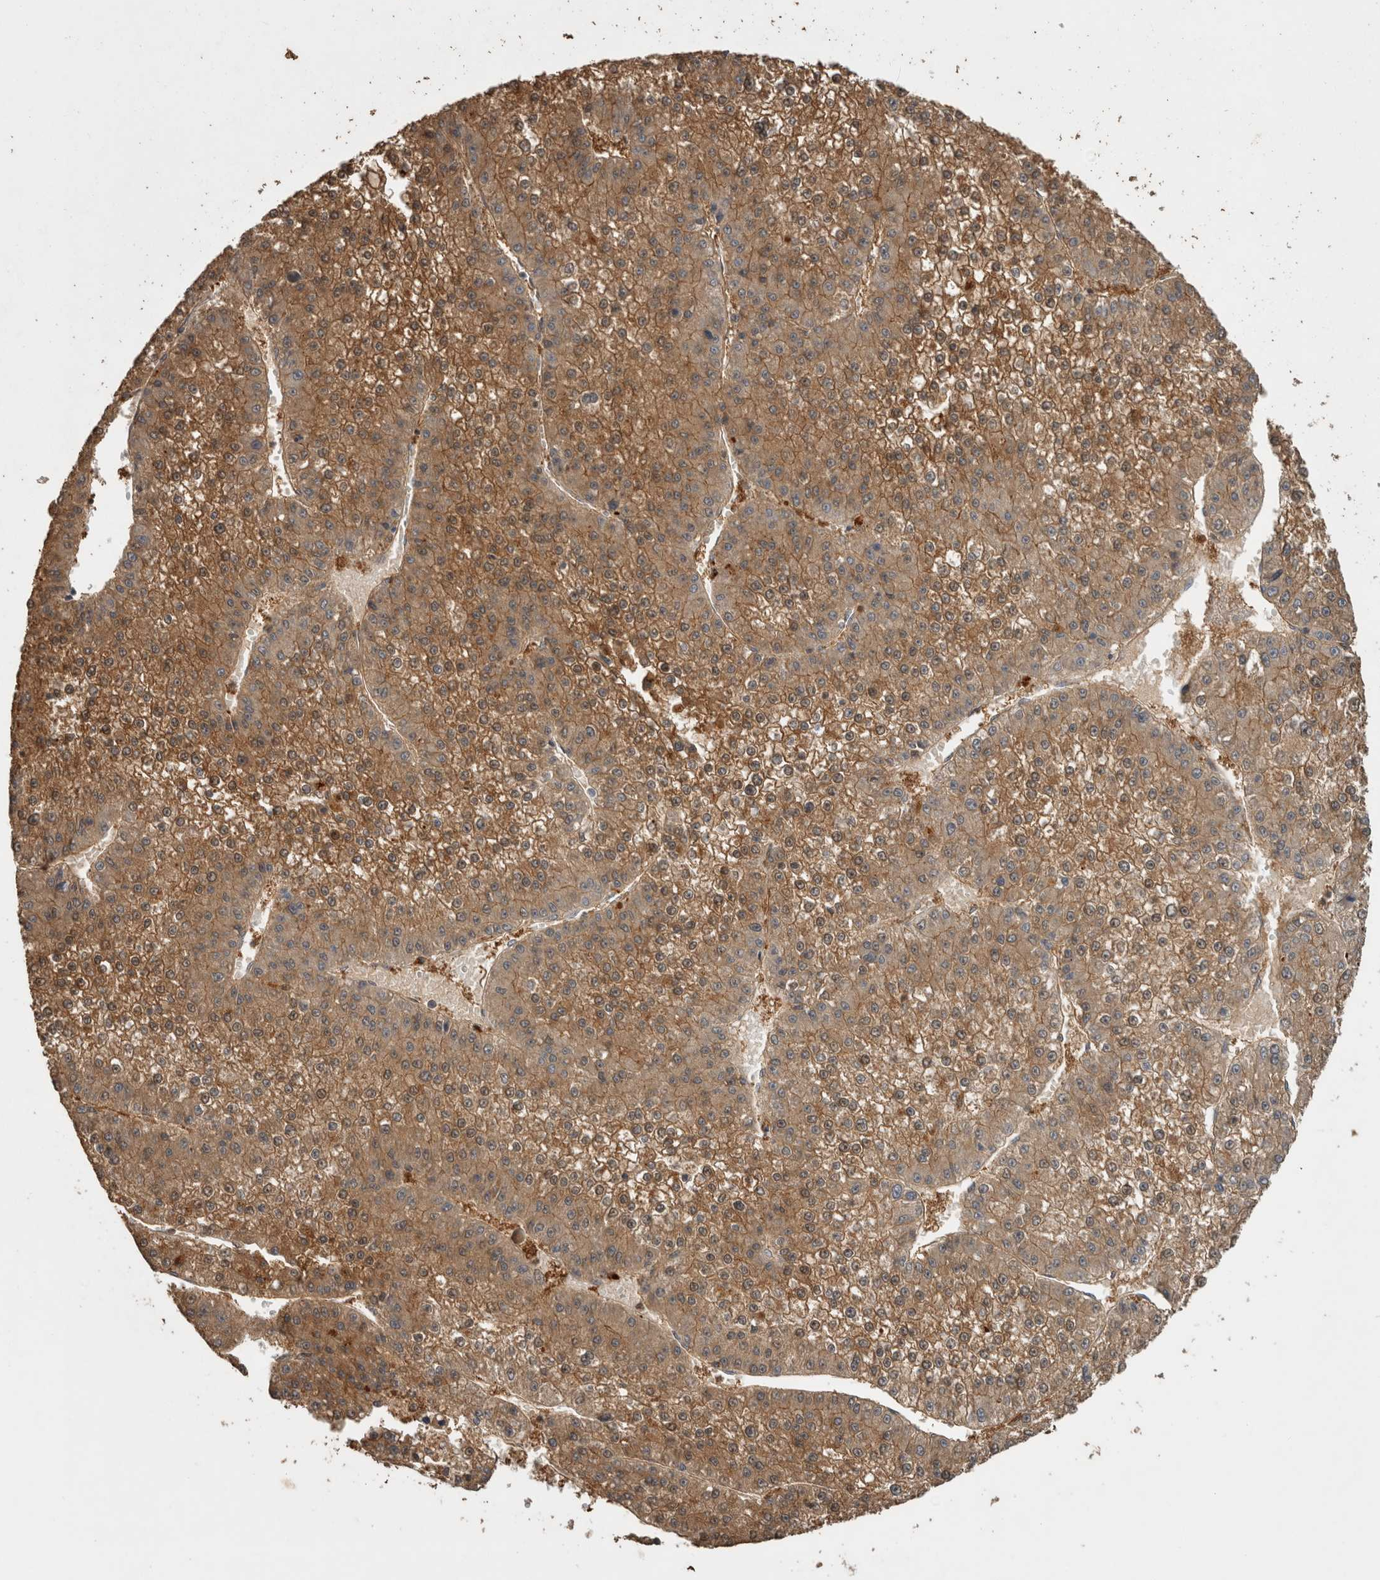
{"staining": {"intensity": "moderate", "quantity": ">75%", "location": "cytoplasmic/membranous"}, "tissue": "liver cancer", "cell_type": "Tumor cells", "image_type": "cancer", "snomed": [{"axis": "morphology", "description": "Carcinoma, Hepatocellular, NOS"}, {"axis": "topography", "description": "Liver"}], "caption": "This image exhibits immunohistochemistry (IHC) staining of human liver hepatocellular carcinoma, with medium moderate cytoplasmic/membranous staining in approximately >75% of tumor cells.", "gene": "RHPN1", "patient": {"sex": "female", "age": 73}}